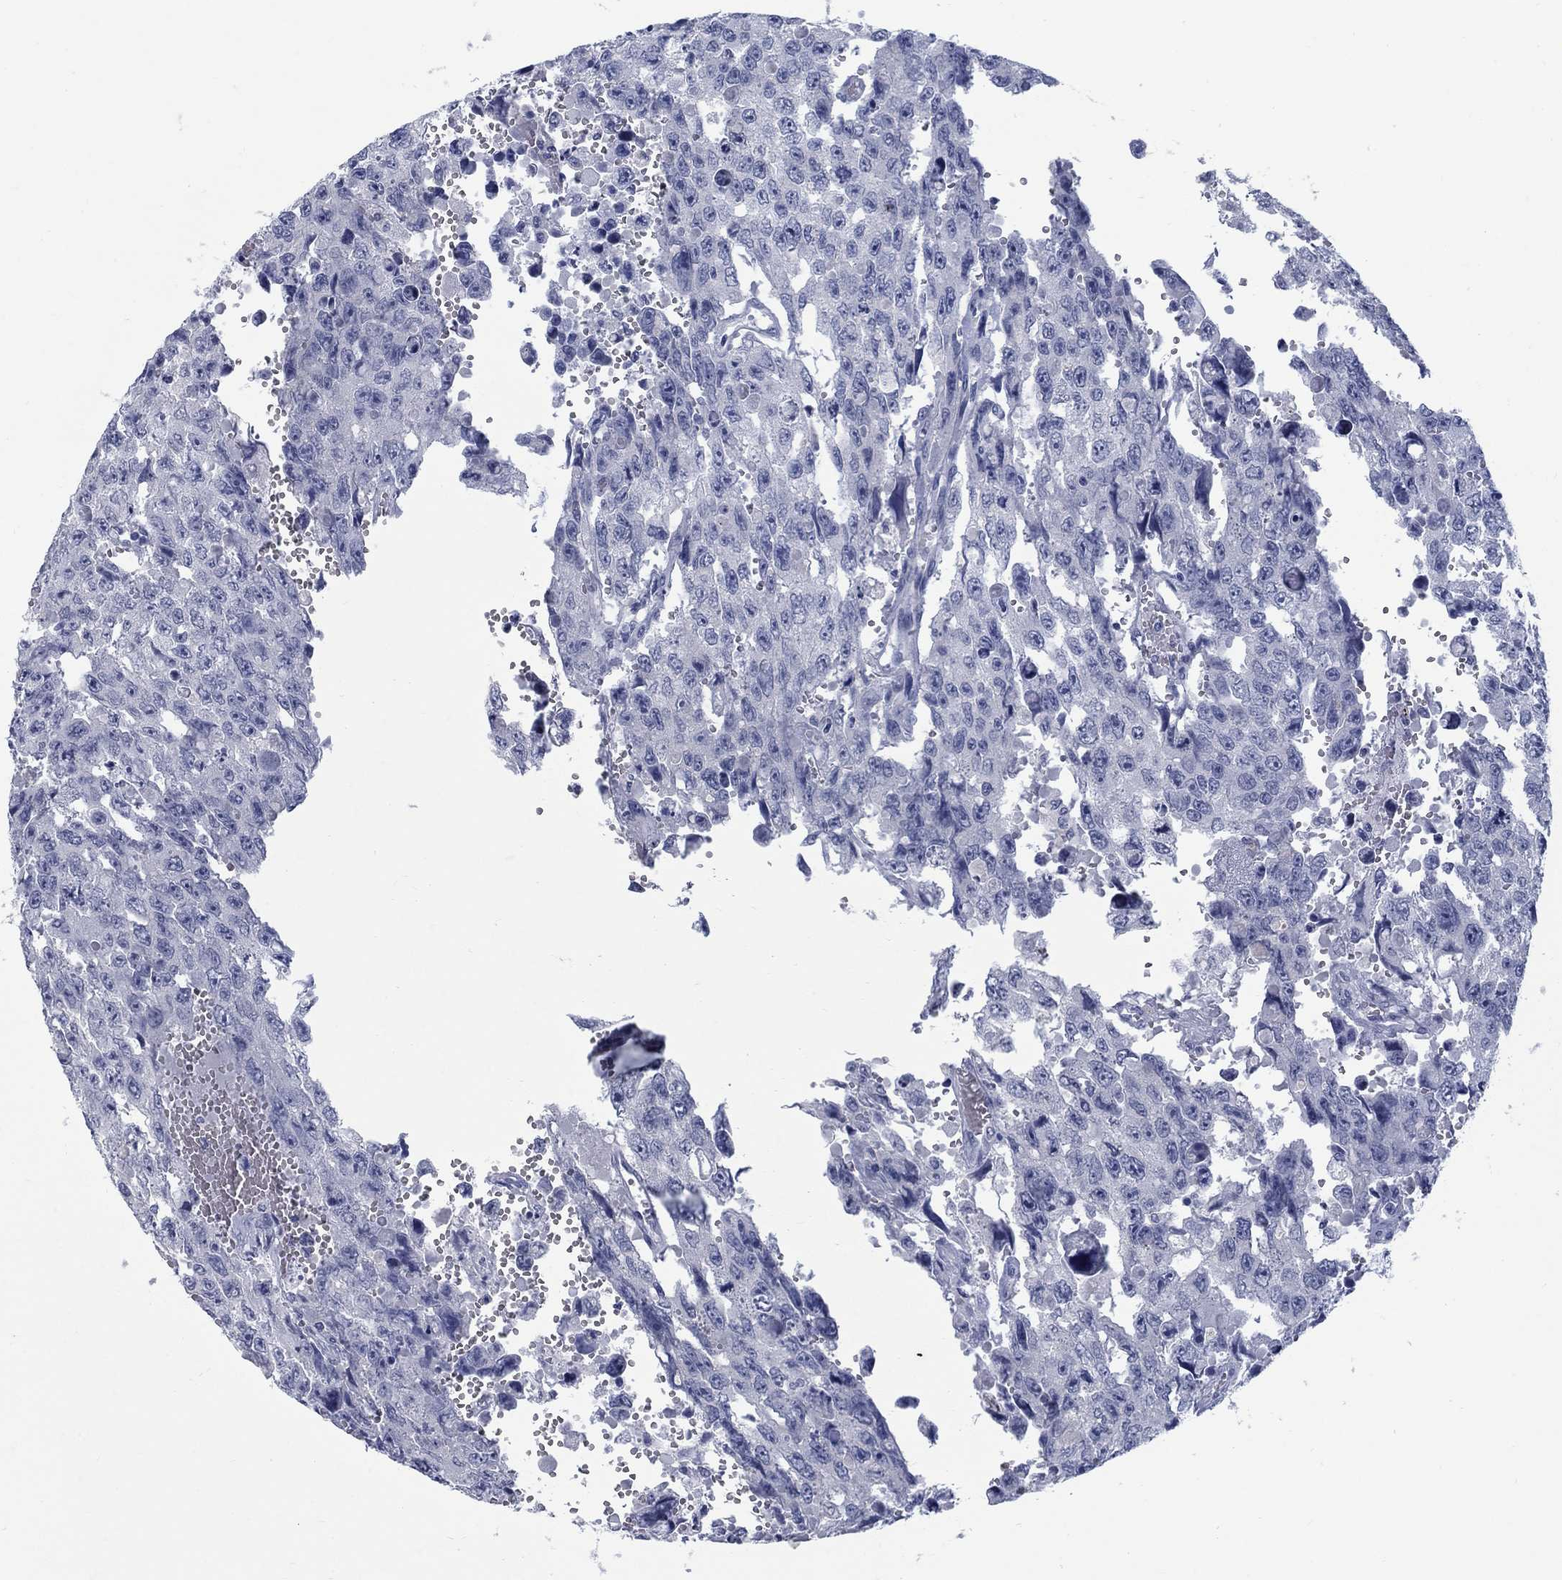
{"staining": {"intensity": "negative", "quantity": "none", "location": "none"}, "tissue": "testis cancer", "cell_type": "Tumor cells", "image_type": "cancer", "snomed": [{"axis": "morphology", "description": "Seminoma, NOS"}, {"axis": "topography", "description": "Testis"}], "caption": "Testis cancer (seminoma) was stained to show a protein in brown. There is no significant staining in tumor cells. (Stains: DAB (3,3'-diaminobenzidine) IHC with hematoxylin counter stain, Microscopy: brightfield microscopy at high magnification).", "gene": "RFTN2", "patient": {"sex": "male", "age": 26}}